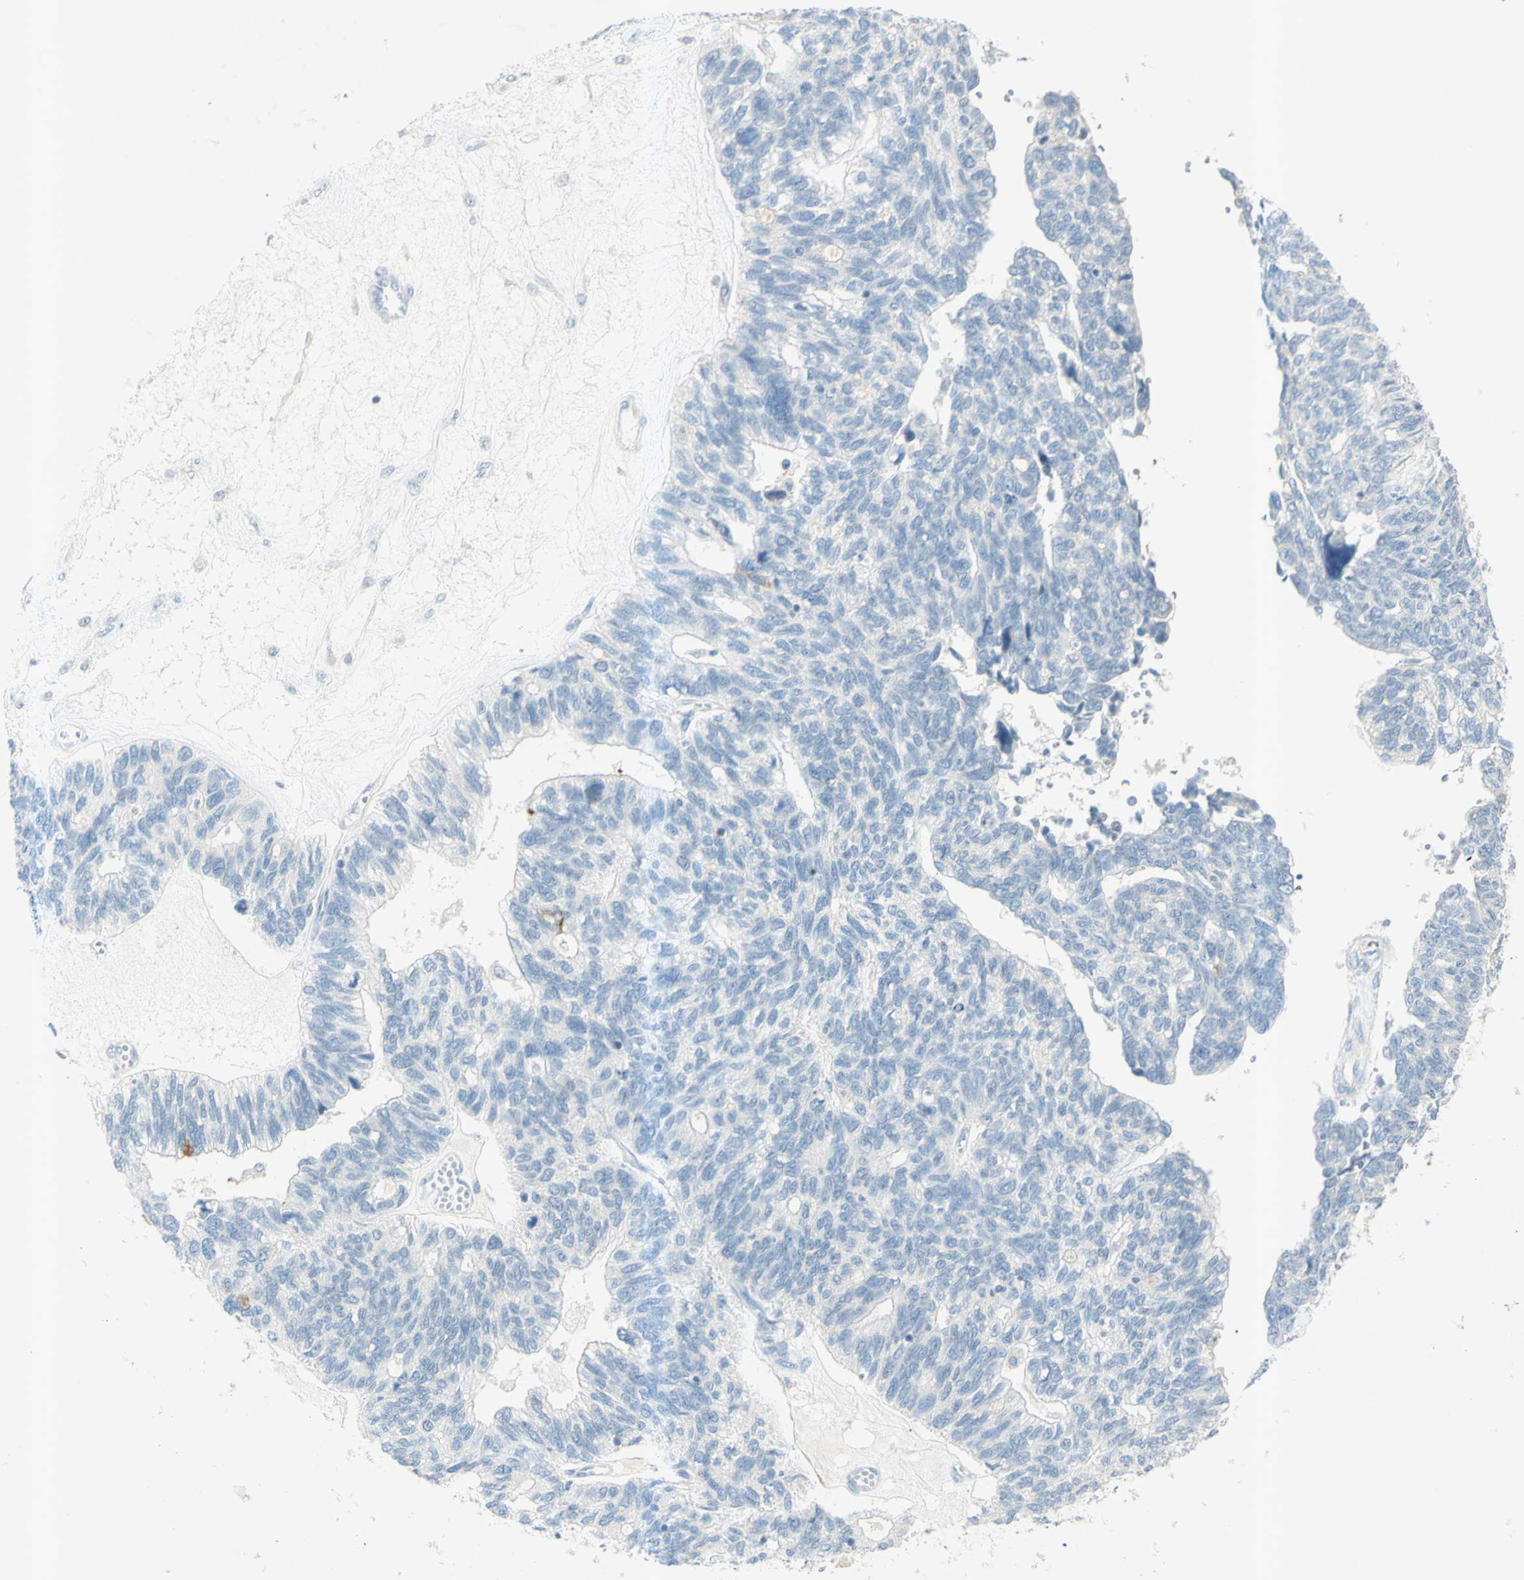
{"staining": {"intensity": "negative", "quantity": "none", "location": "none"}, "tissue": "ovarian cancer", "cell_type": "Tumor cells", "image_type": "cancer", "snomed": [{"axis": "morphology", "description": "Cystadenocarcinoma, serous, NOS"}, {"axis": "topography", "description": "Ovary"}], "caption": "DAB (3,3'-diaminobenzidine) immunohistochemical staining of ovarian cancer exhibits no significant positivity in tumor cells.", "gene": "GDF15", "patient": {"sex": "female", "age": 79}}